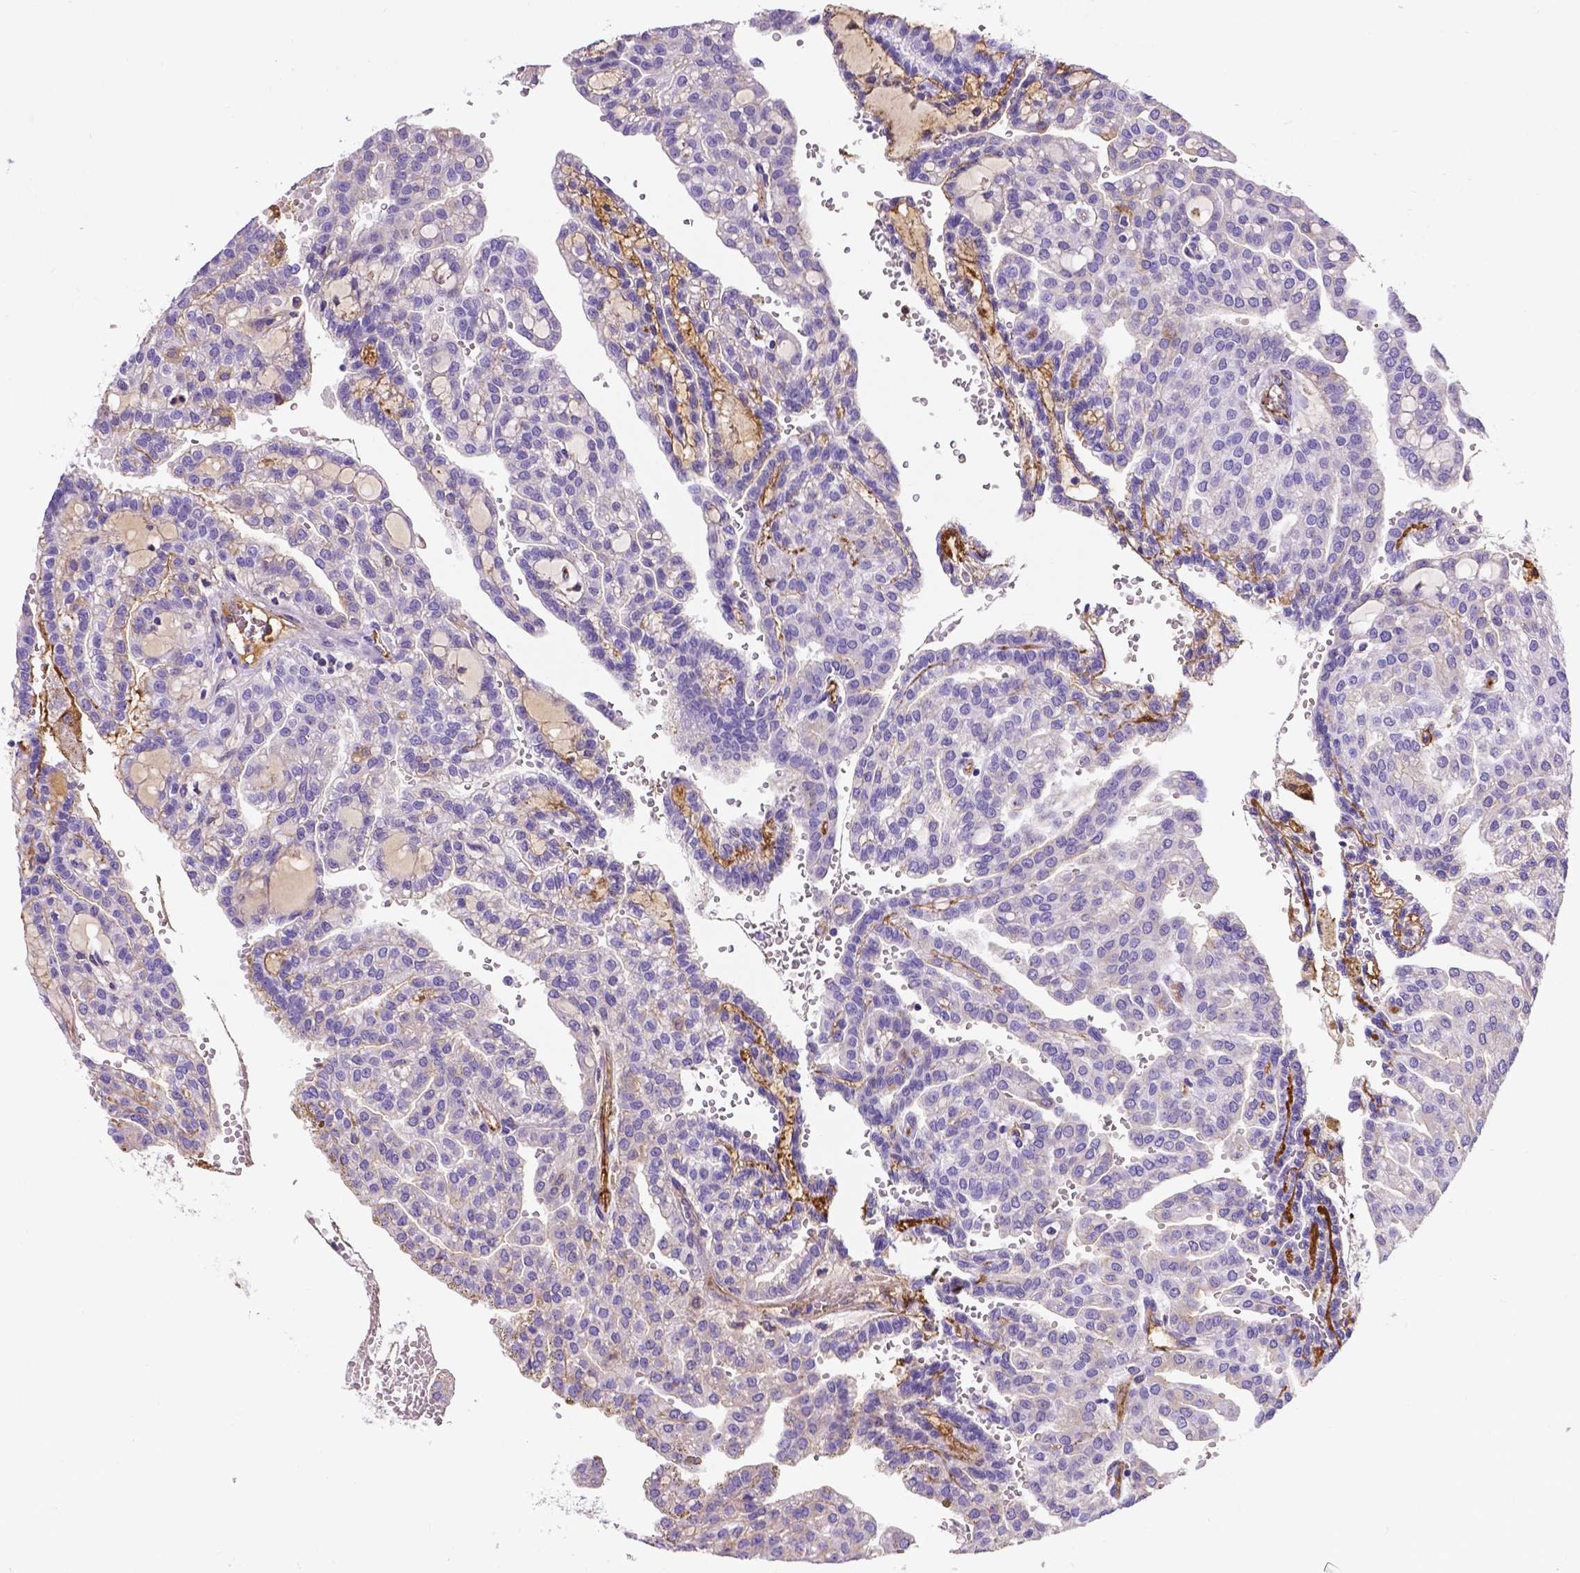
{"staining": {"intensity": "negative", "quantity": "none", "location": "none"}, "tissue": "renal cancer", "cell_type": "Tumor cells", "image_type": "cancer", "snomed": [{"axis": "morphology", "description": "Adenocarcinoma, NOS"}, {"axis": "topography", "description": "Kidney"}], "caption": "Protein analysis of renal cancer (adenocarcinoma) reveals no significant staining in tumor cells.", "gene": "APOE", "patient": {"sex": "male", "age": 63}}